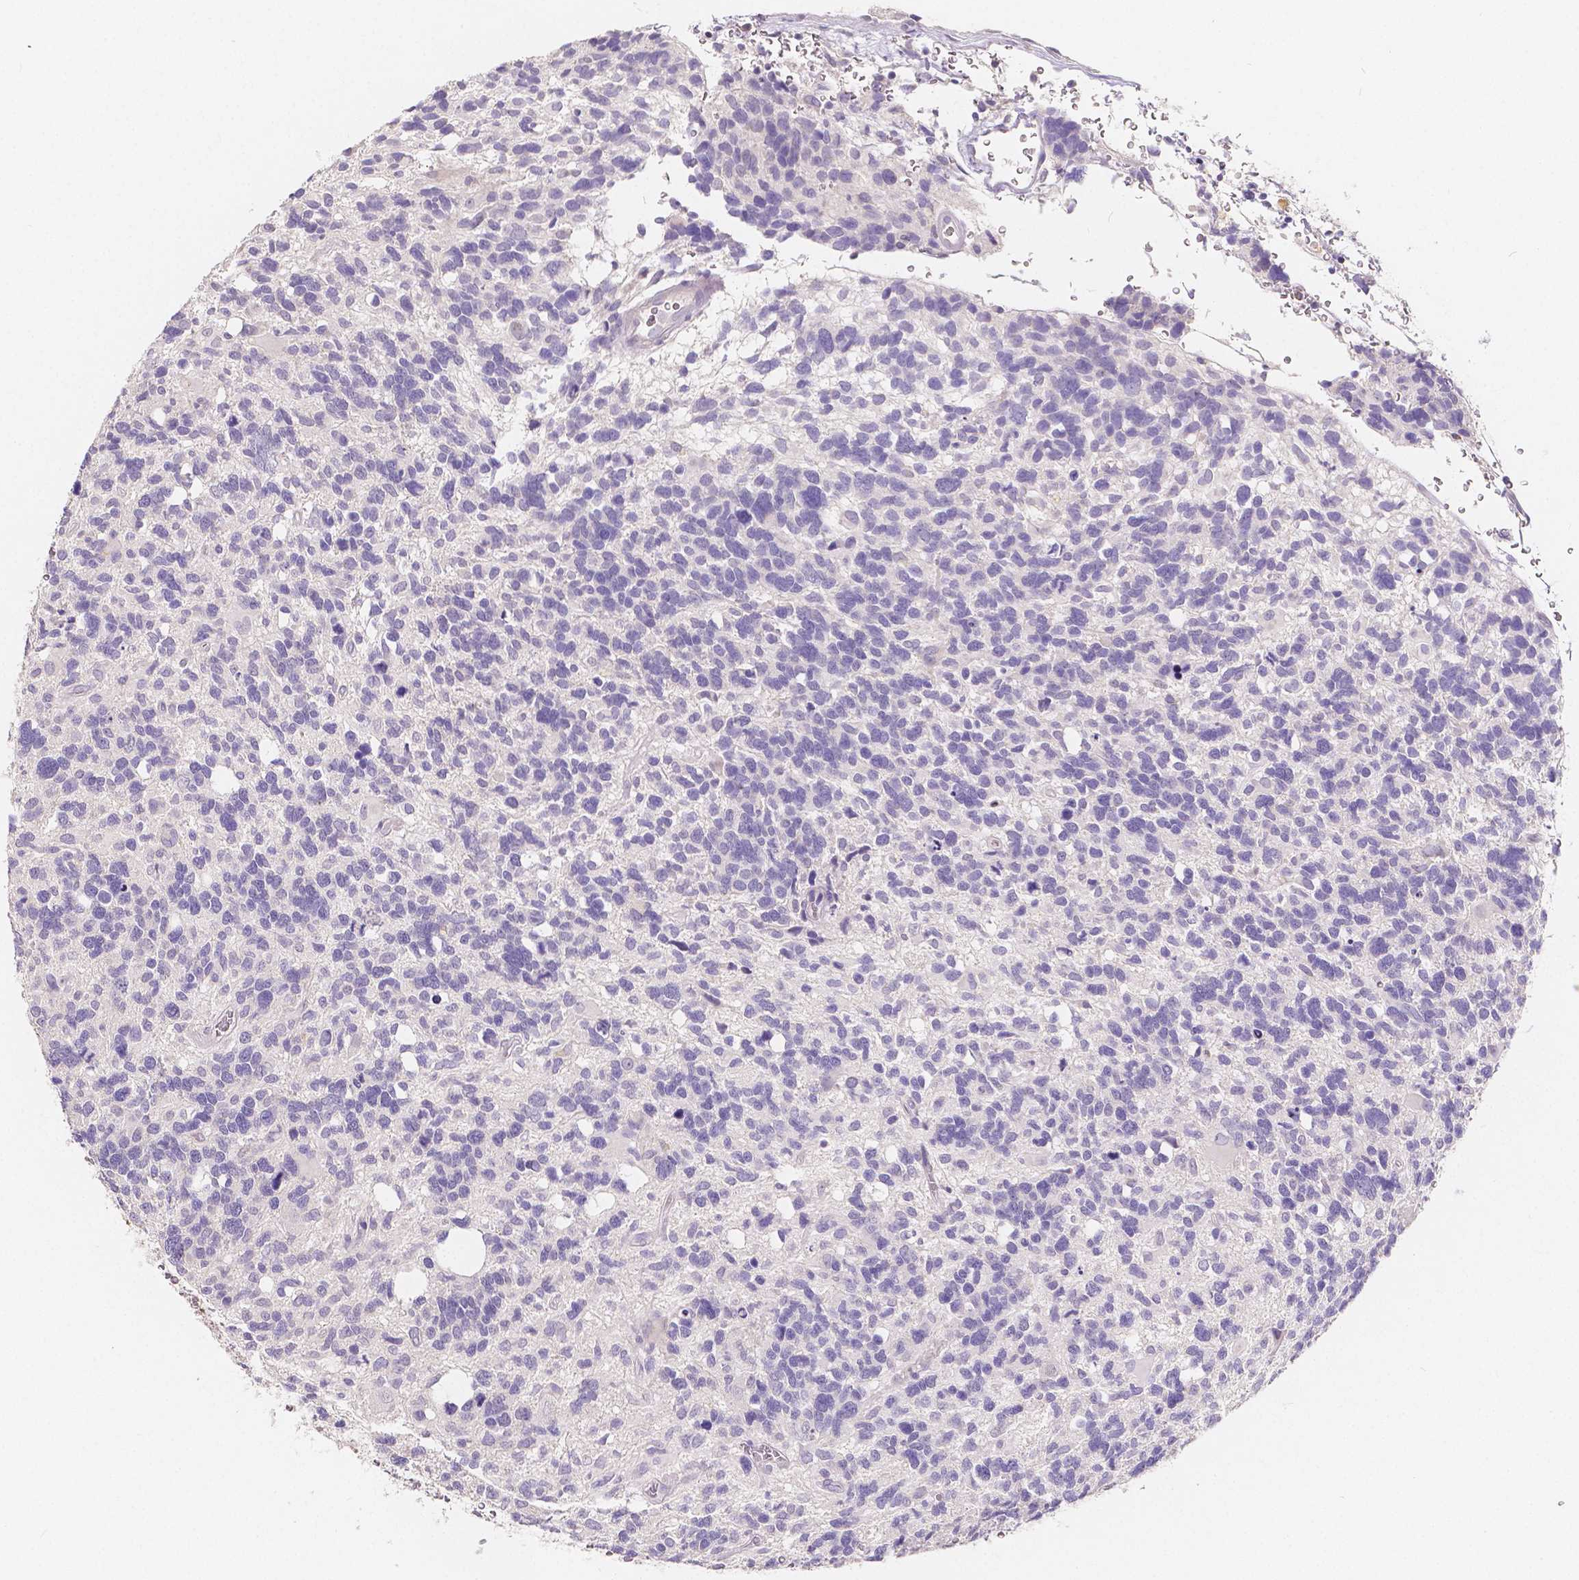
{"staining": {"intensity": "negative", "quantity": "none", "location": "none"}, "tissue": "glioma", "cell_type": "Tumor cells", "image_type": "cancer", "snomed": [{"axis": "morphology", "description": "Glioma, malignant, High grade"}, {"axis": "topography", "description": "Brain"}], "caption": "Protein analysis of glioma shows no significant staining in tumor cells.", "gene": "ACP5", "patient": {"sex": "male", "age": 49}}